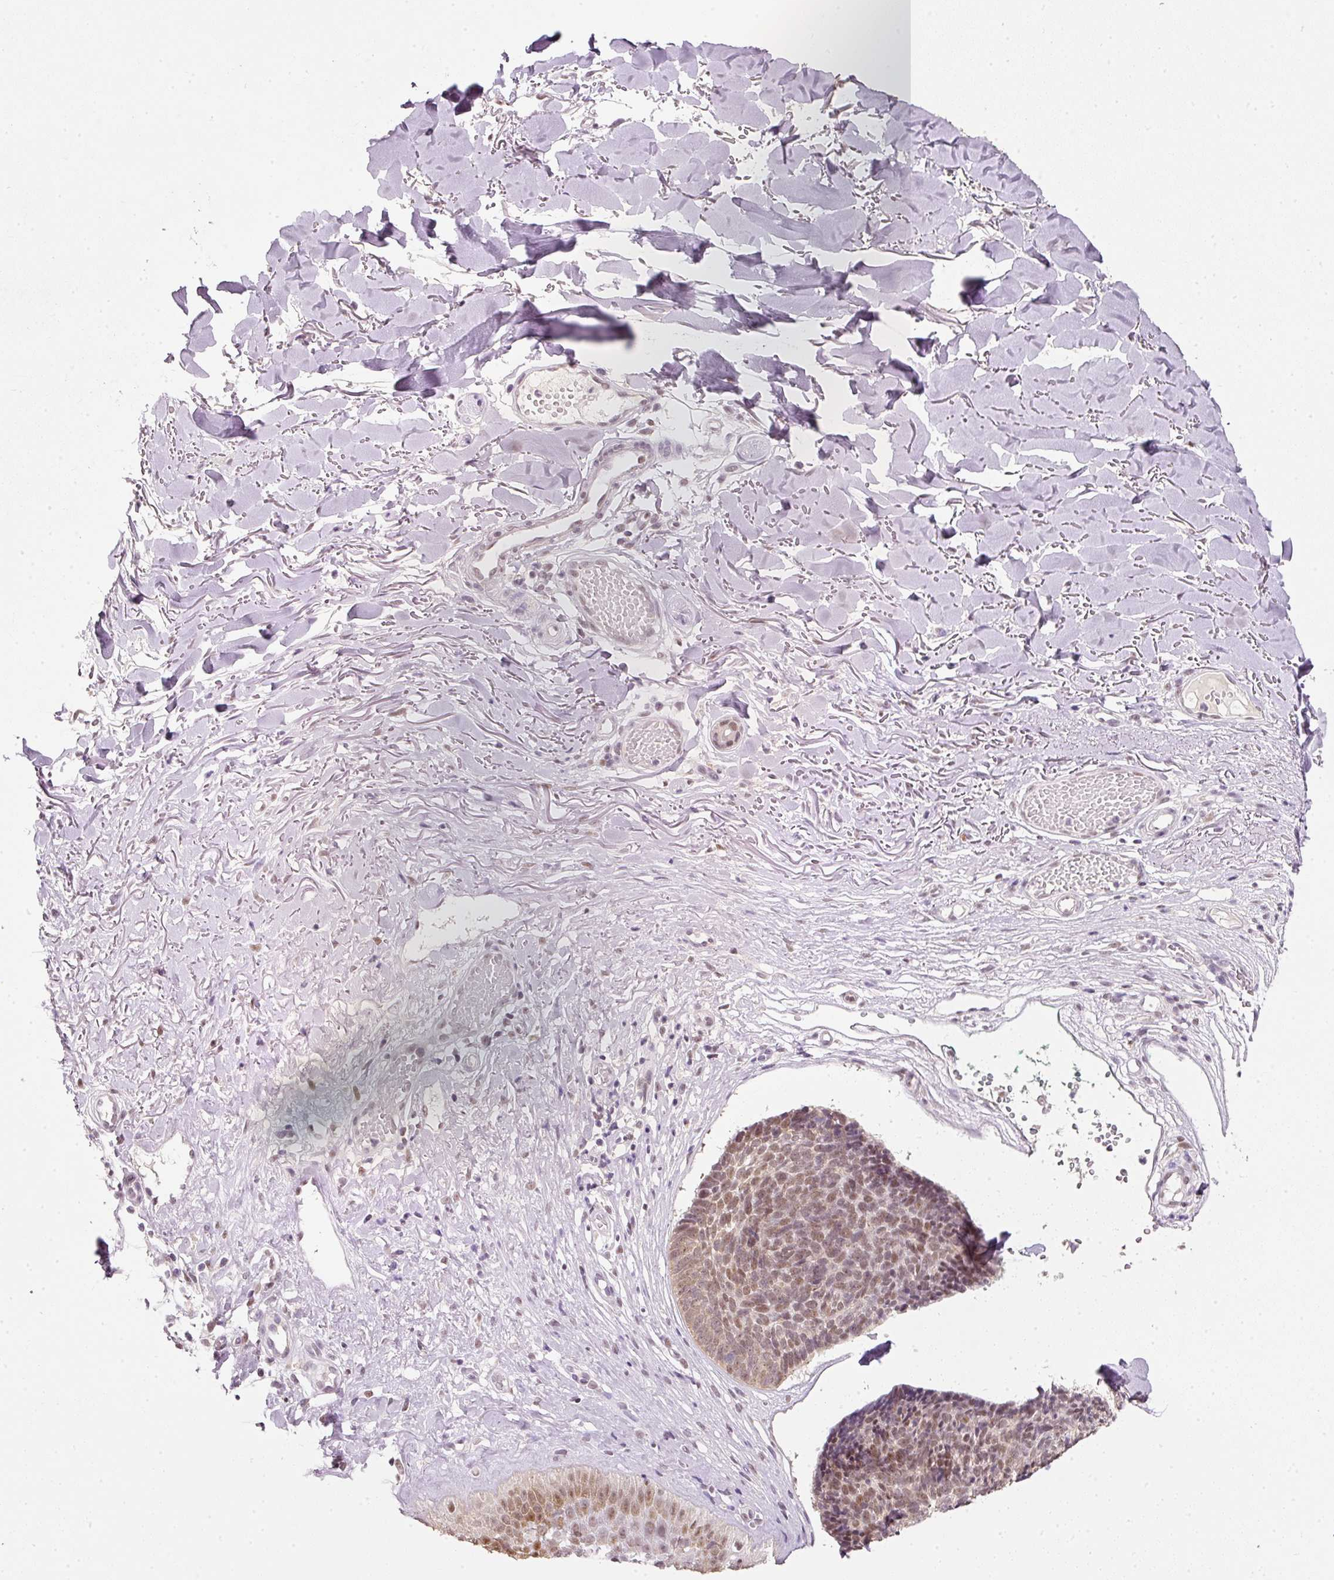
{"staining": {"intensity": "moderate", "quantity": ">75%", "location": "nuclear"}, "tissue": "skin cancer", "cell_type": "Tumor cells", "image_type": "cancer", "snomed": [{"axis": "morphology", "description": "Basal cell carcinoma"}, {"axis": "topography", "description": "Skin"}, {"axis": "topography", "description": "Skin of neck"}, {"axis": "topography", "description": "Skin of shoulder"}, {"axis": "topography", "description": "Skin of back"}], "caption": "IHC image of neoplastic tissue: skin cancer (basal cell carcinoma) stained using IHC demonstrates medium levels of moderate protein expression localized specifically in the nuclear of tumor cells, appearing as a nuclear brown color.", "gene": "FSTL3", "patient": {"sex": "male", "age": 80}}